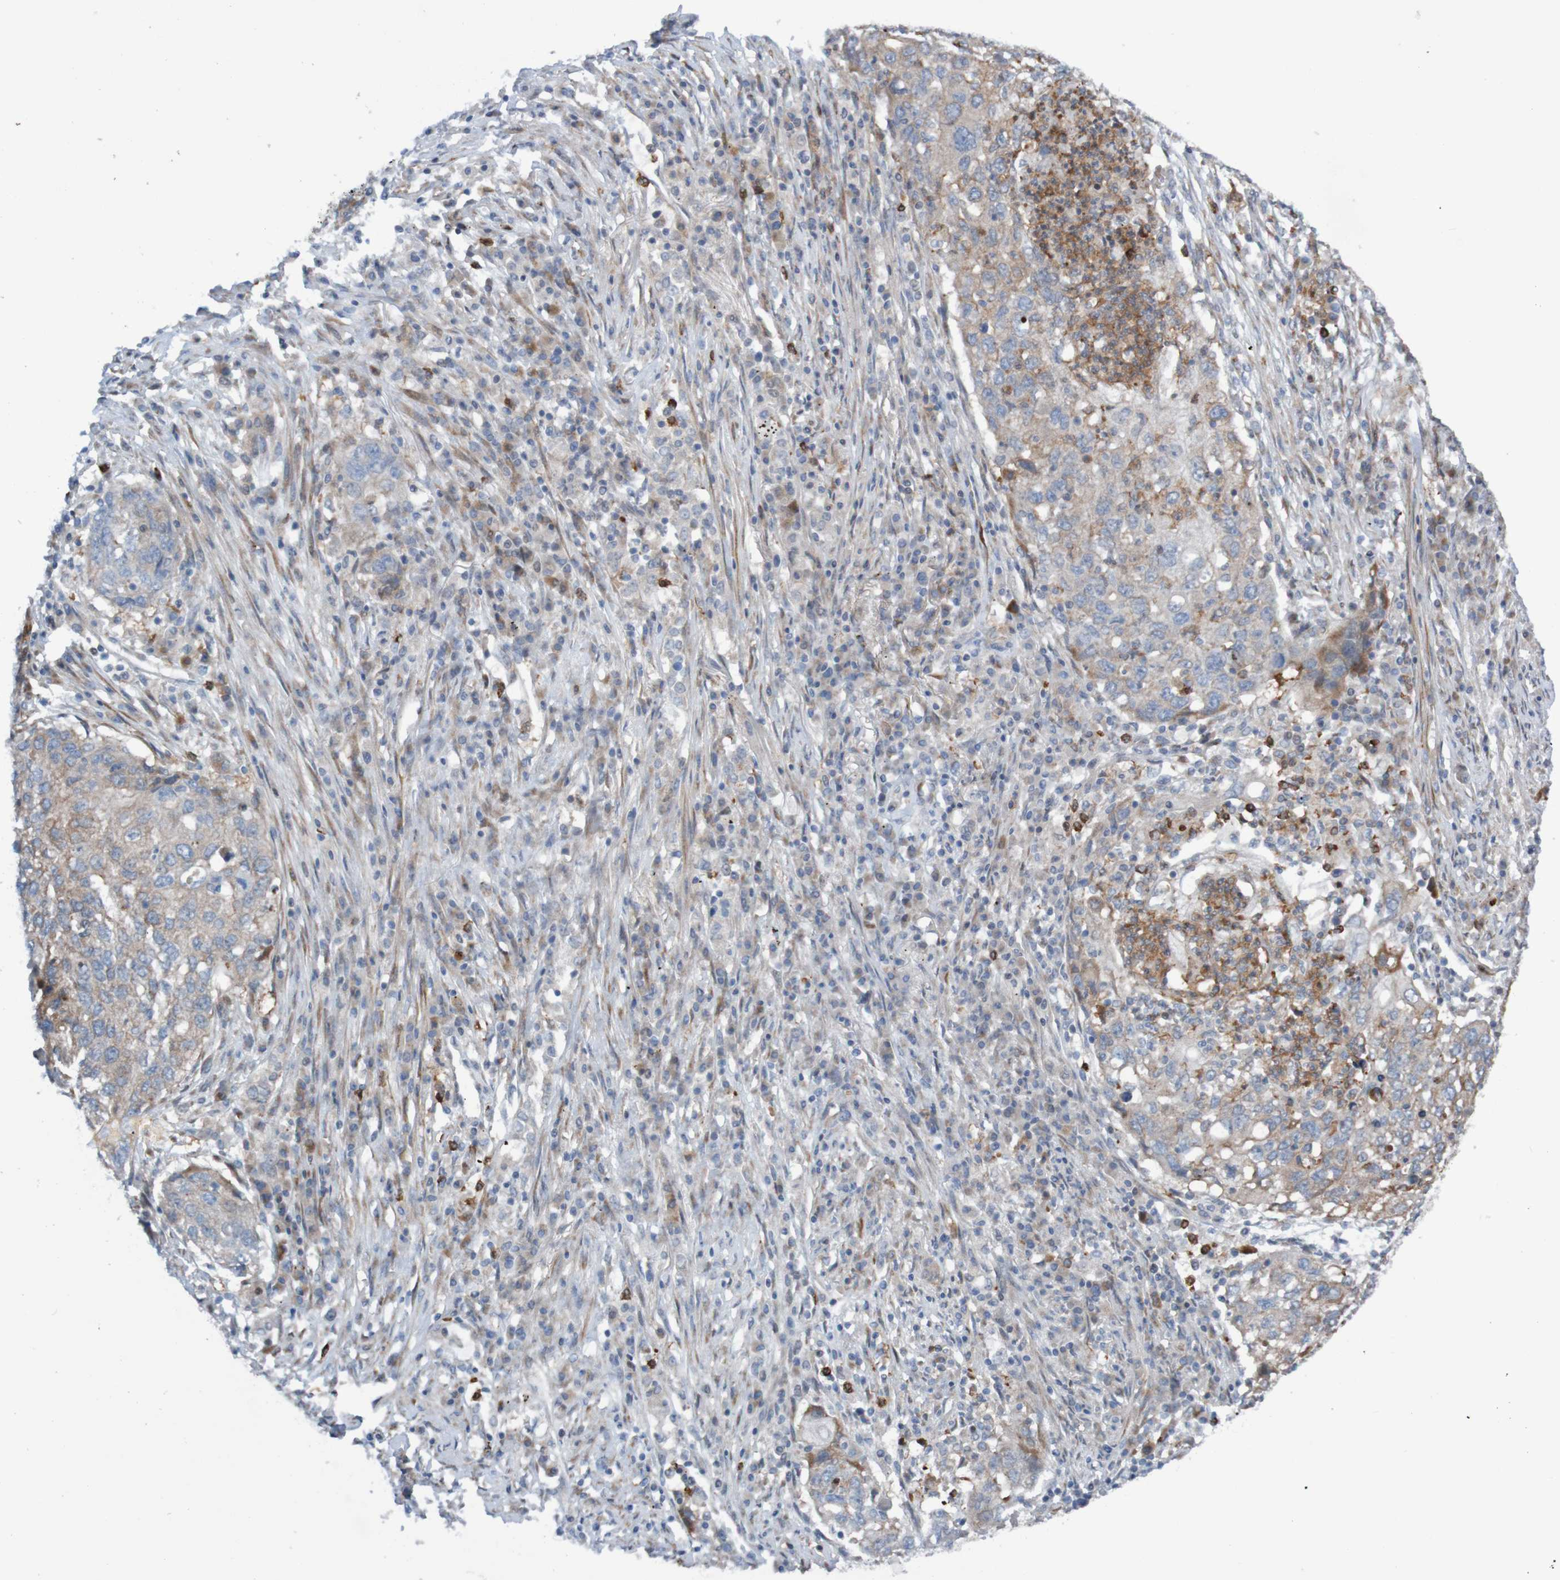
{"staining": {"intensity": "weak", "quantity": "25%-75%", "location": "cytoplasmic/membranous"}, "tissue": "lung cancer", "cell_type": "Tumor cells", "image_type": "cancer", "snomed": [{"axis": "morphology", "description": "Squamous cell carcinoma, NOS"}, {"axis": "topography", "description": "Lung"}], "caption": "Immunohistochemistry (IHC) micrograph of neoplastic tissue: lung cancer stained using immunohistochemistry (IHC) displays low levels of weak protein expression localized specifically in the cytoplasmic/membranous of tumor cells, appearing as a cytoplasmic/membranous brown color.", "gene": "ANGPT4", "patient": {"sex": "female", "age": 63}}